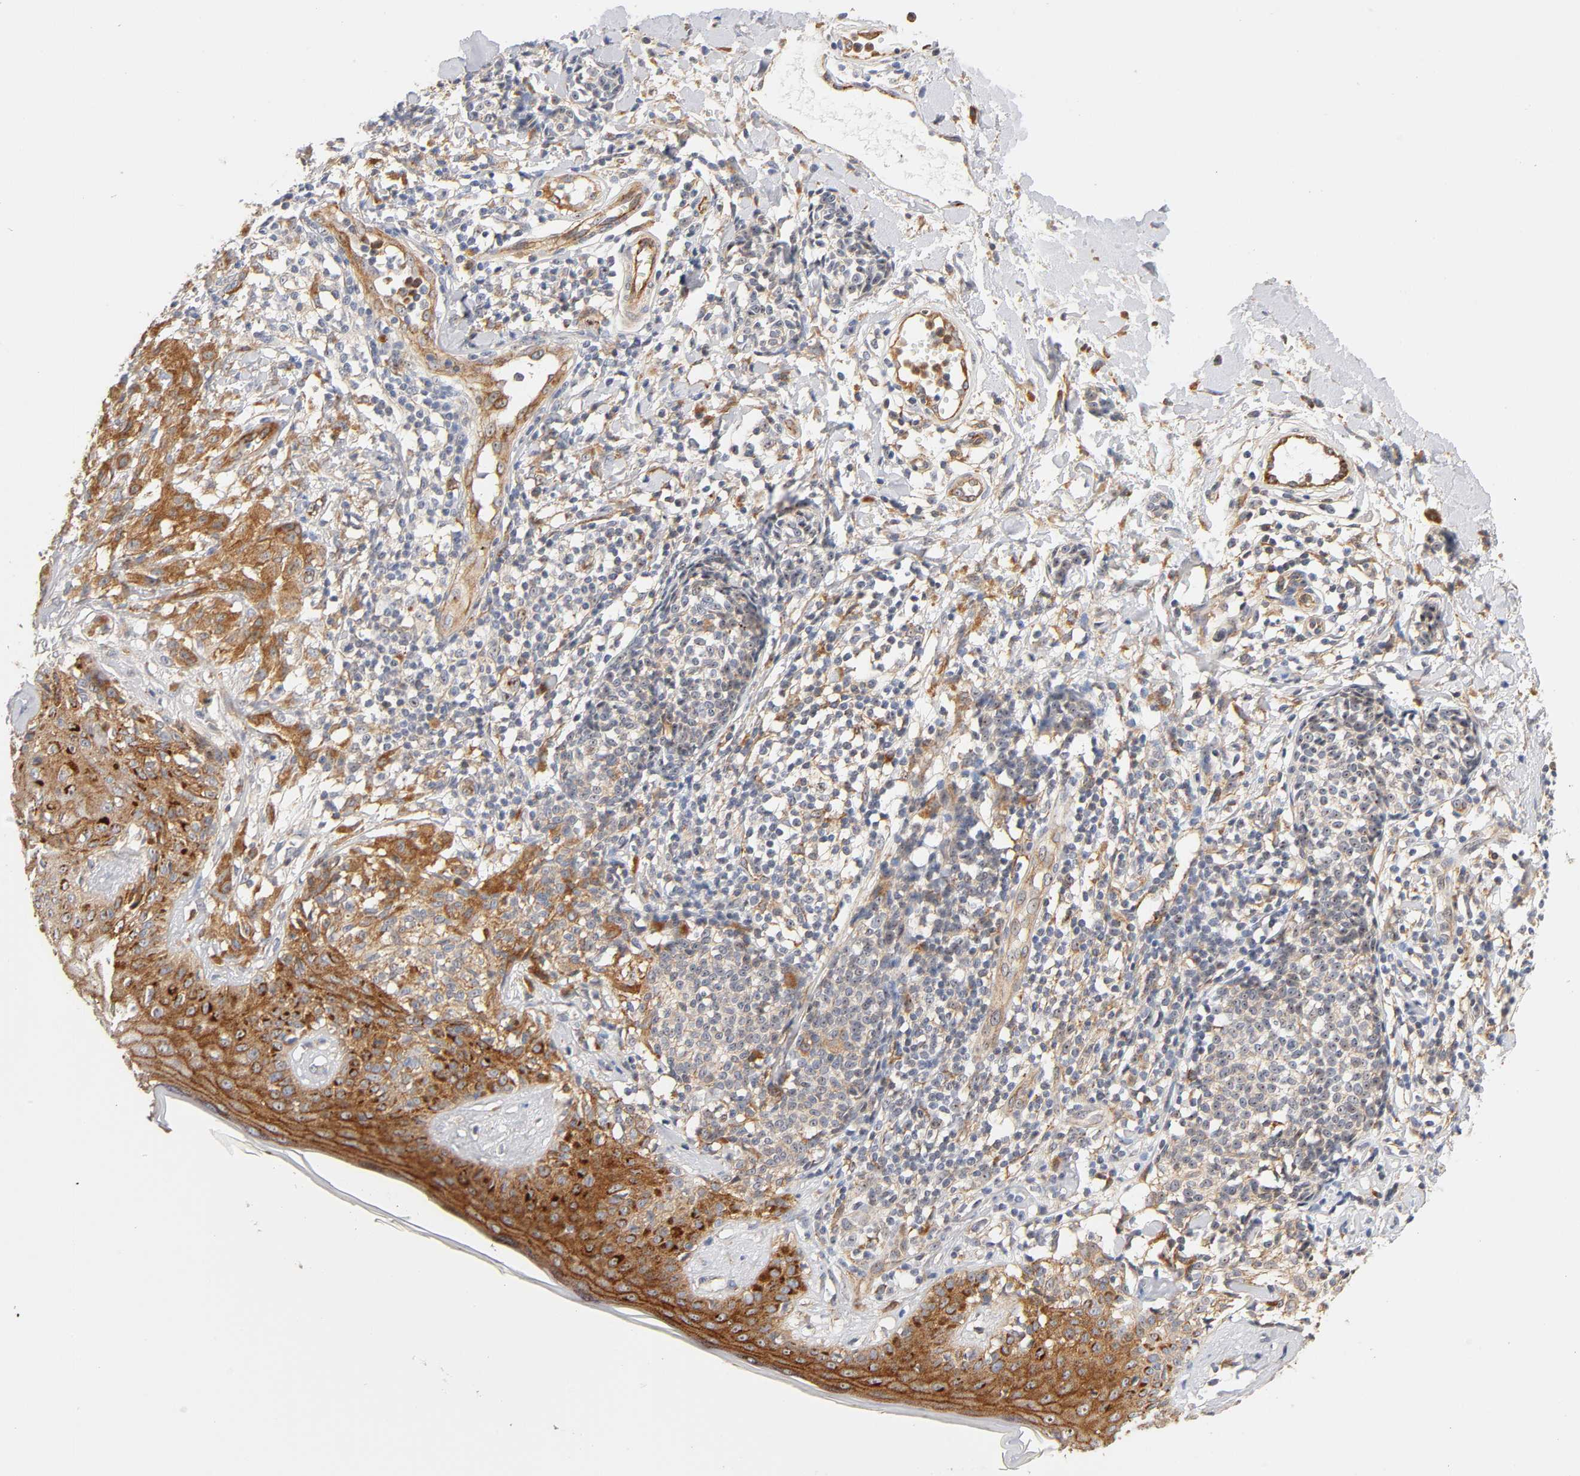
{"staining": {"intensity": "moderate", "quantity": ">75%", "location": "cytoplasmic/membranous"}, "tissue": "melanoma", "cell_type": "Tumor cells", "image_type": "cancer", "snomed": [{"axis": "morphology", "description": "Malignant melanoma, NOS"}, {"axis": "topography", "description": "Skin"}], "caption": "A medium amount of moderate cytoplasmic/membranous staining is appreciated in about >75% of tumor cells in malignant melanoma tissue.", "gene": "PLD1", "patient": {"sex": "male", "age": 67}}